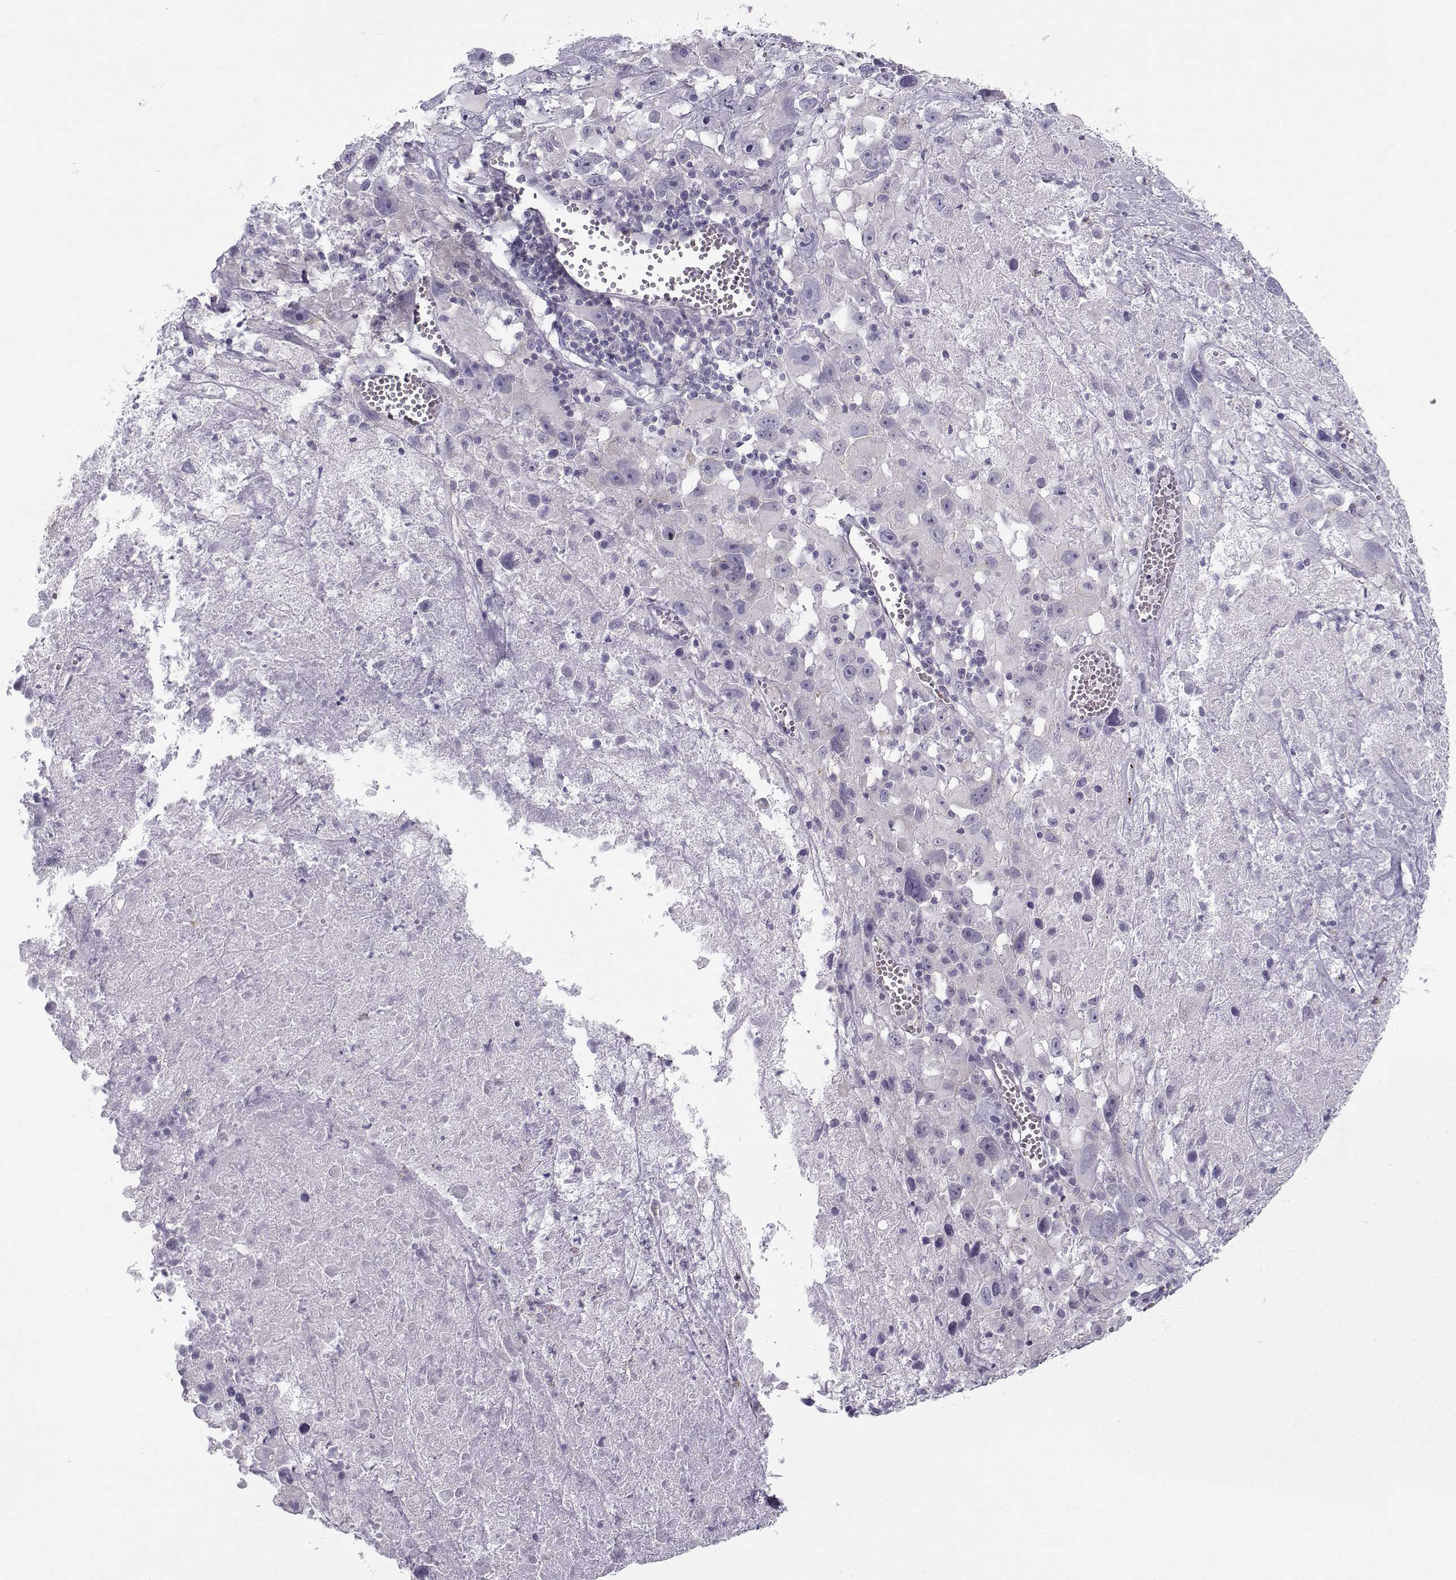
{"staining": {"intensity": "negative", "quantity": "none", "location": "none"}, "tissue": "melanoma", "cell_type": "Tumor cells", "image_type": "cancer", "snomed": [{"axis": "morphology", "description": "Malignant melanoma, Metastatic site"}, {"axis": "topography", "description": "Lymph node"}], "caption": "Immunohistochemical staining of human malignant melanoma (metastatic site) reveals no significant expression in tumor cells. Nuclei are stained in blue.", "gene": "MYO1A", "patient": {"sex": "male", "age": 50}}